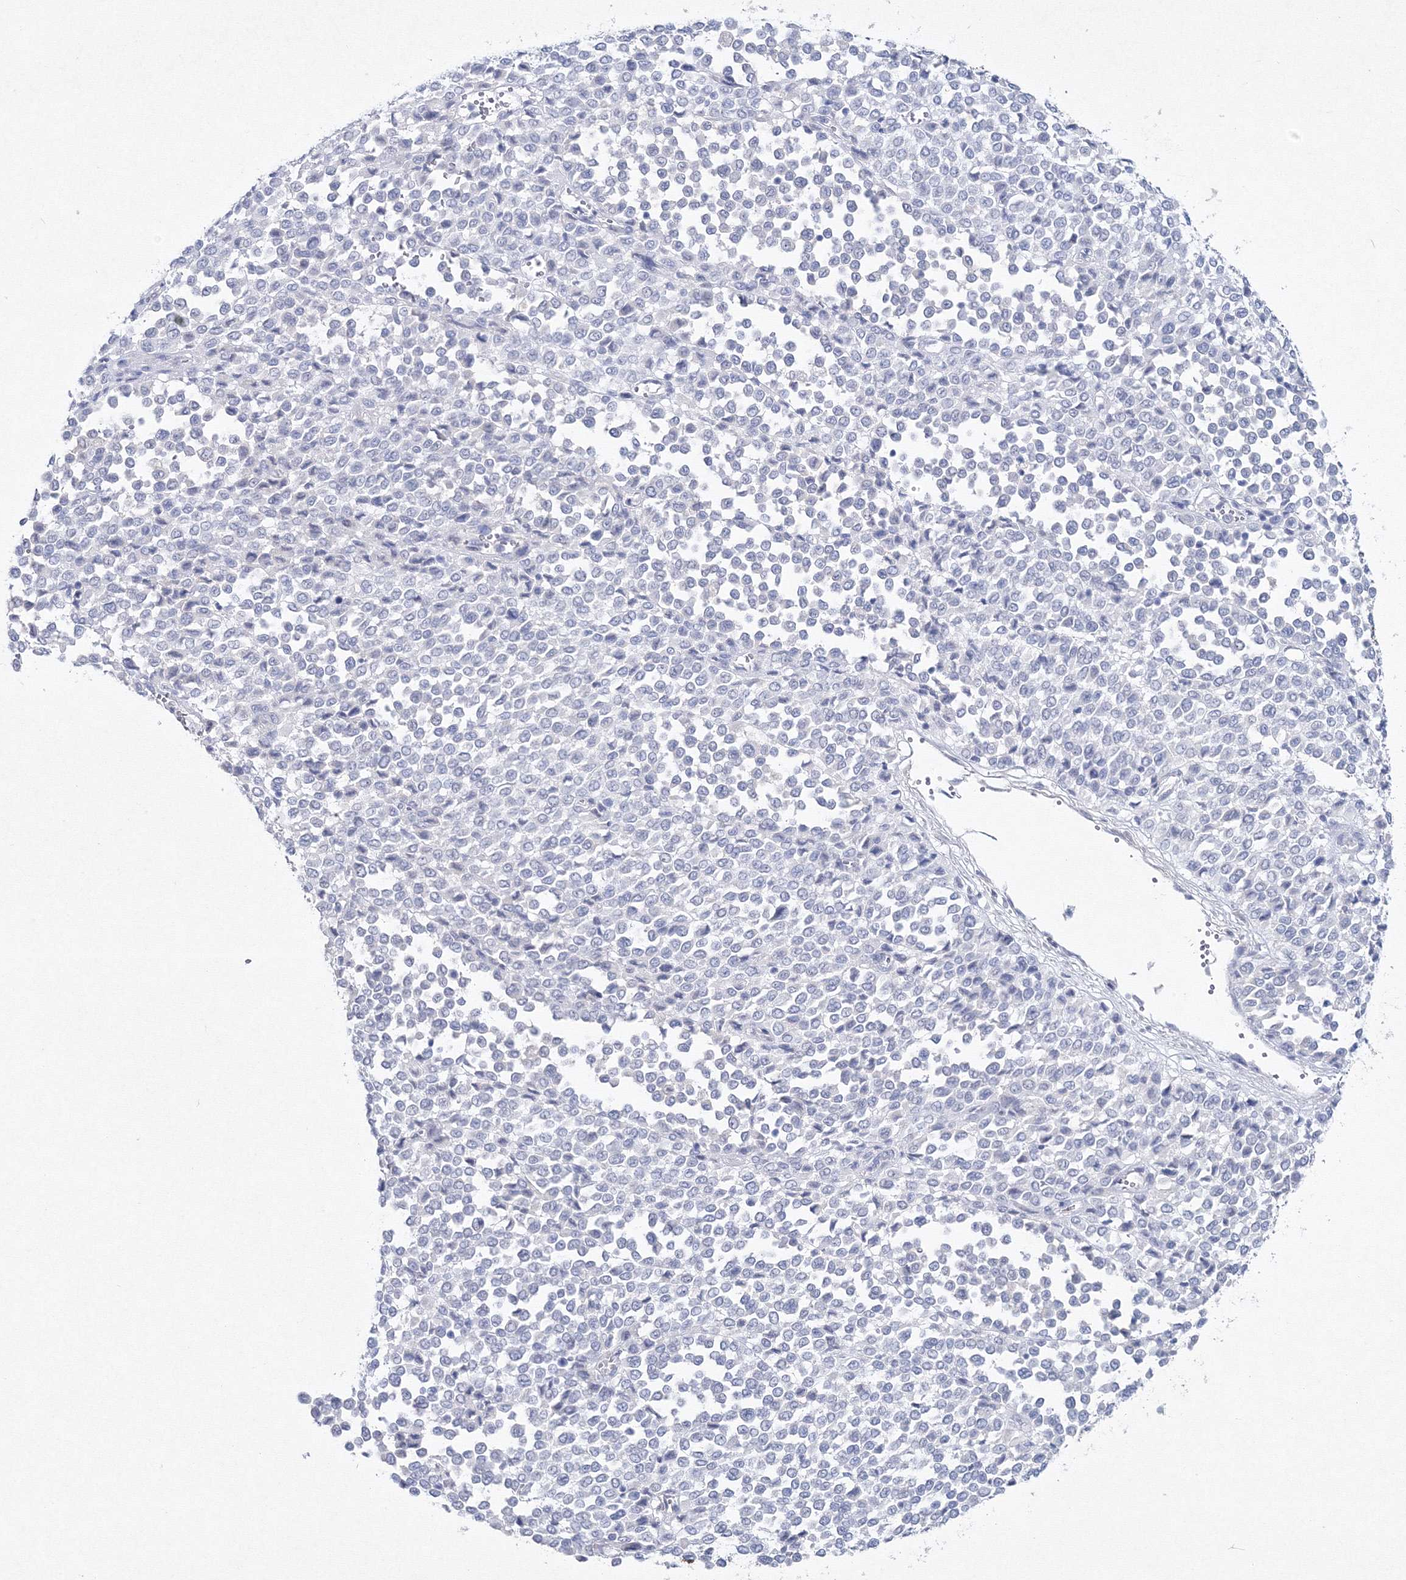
{"staining": {"intensity": "negative", "quantity": "none", "location": "none"}, "tissue": "melanoma", "cell_type": "Tumor cells", "image_type": "cancer", "snomed": [{"axis": "morphology", "description": "Malignant melanoma, Metastatic site"}, {"axis": "topography", "description": "Pancreas"}], "caption": "This is a micrograph of IHC staining of malignant melanoma (metastatic site), which shows no staining in tumor cells. Nuclei are stained in blue.", "gene": "GCKR", "patient": {"sex": "female", "age": 30}}